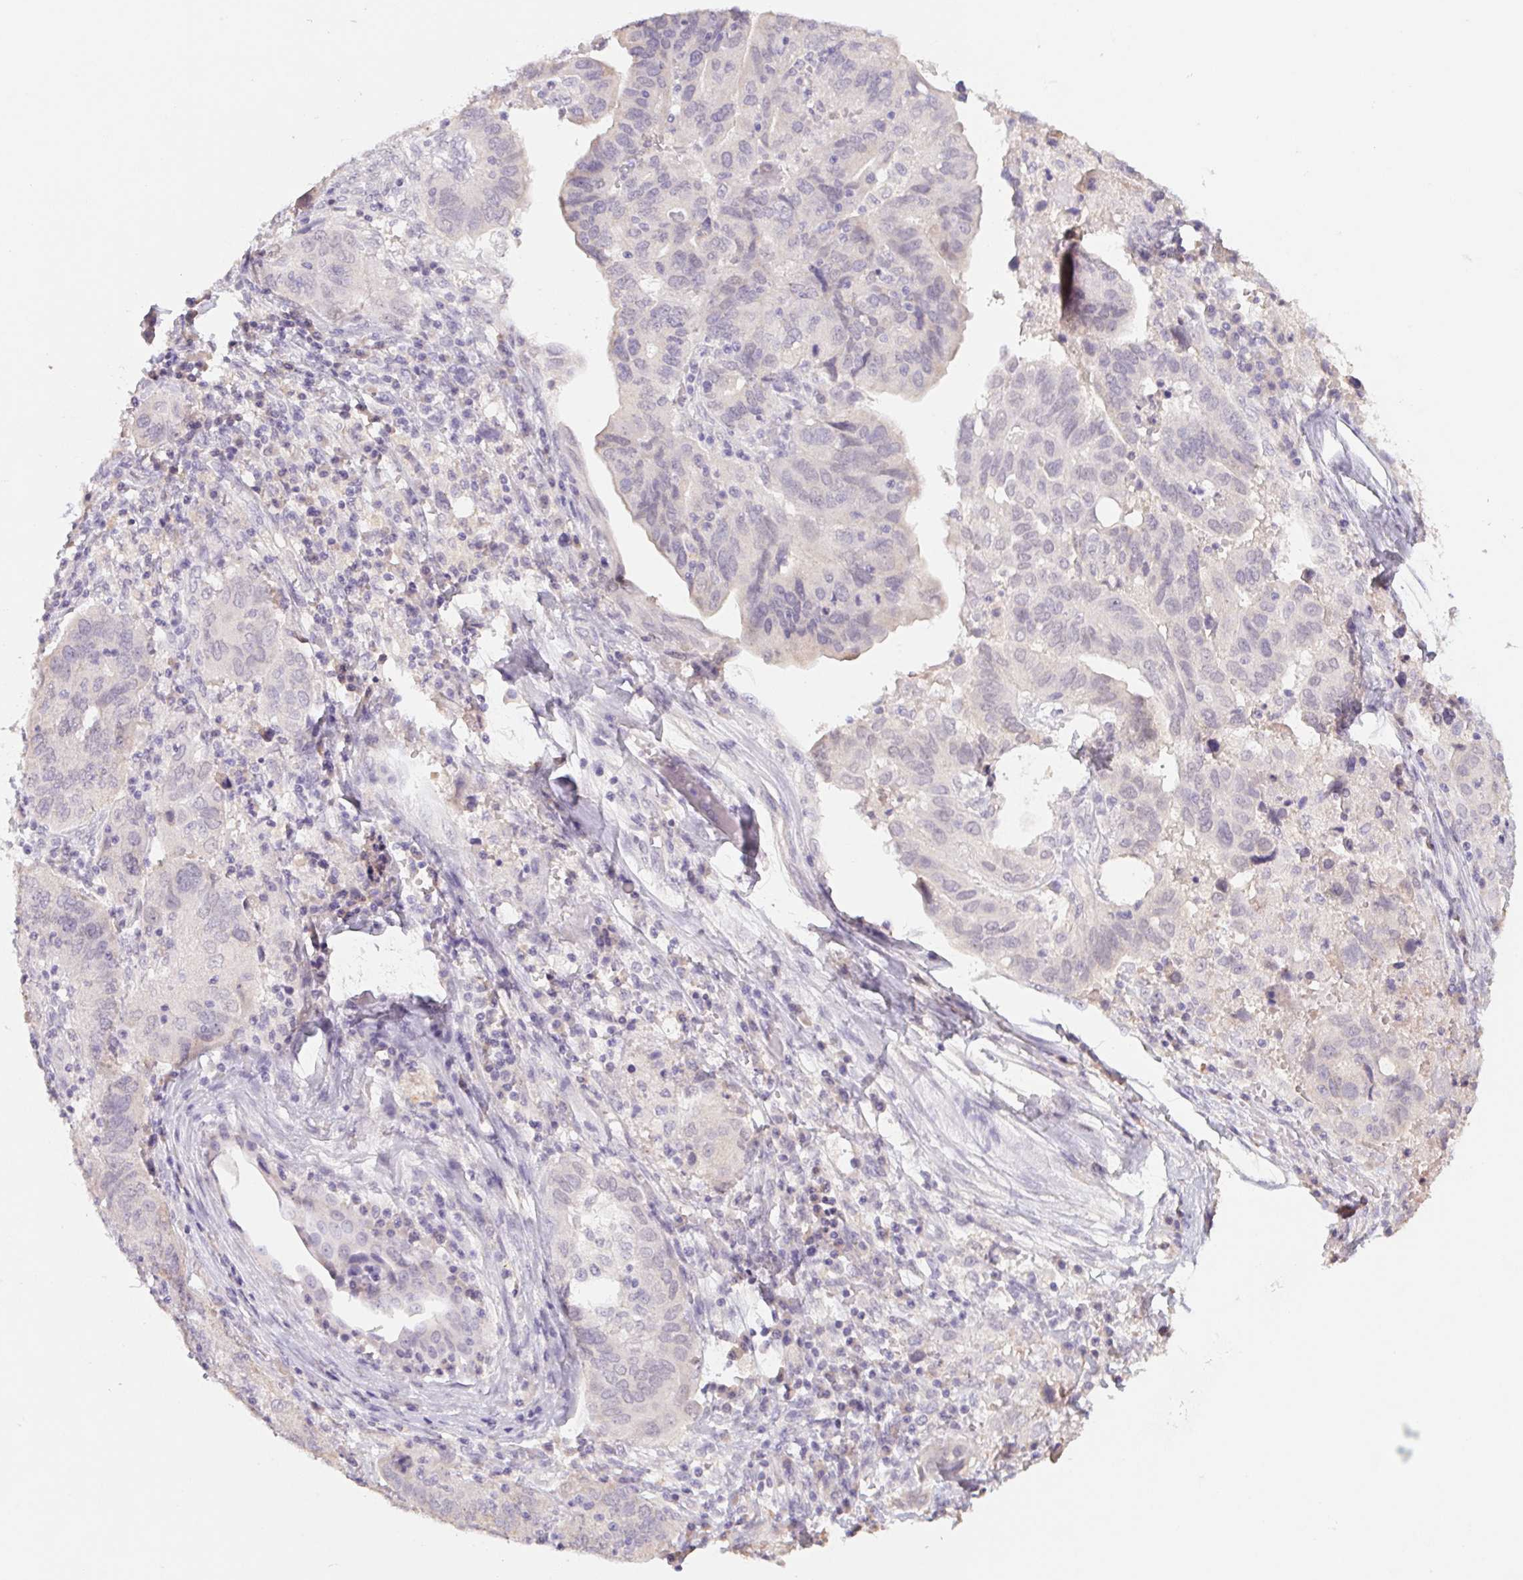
{"staining": {"intensity": "negative", "quantity": "none", "location": "none"}, "tissue": "ovarian cancer", "cell_type": "Tumor cells", "image_type": "cancer", "snomed": [{"axis": "morphology", "description": "Cystadenocarcinoma, serous, NOS"}, {"axis": "topography", "description": "Ovary"}], "caption": "This is an immunohistochemistry (IHC) photomicrograph of human serous cystadenocarcinoma (ovarian). There is no positivity in tumor cells.", "gene": "PNMA8B", "patient": {"sex": "female", "age": 79}}